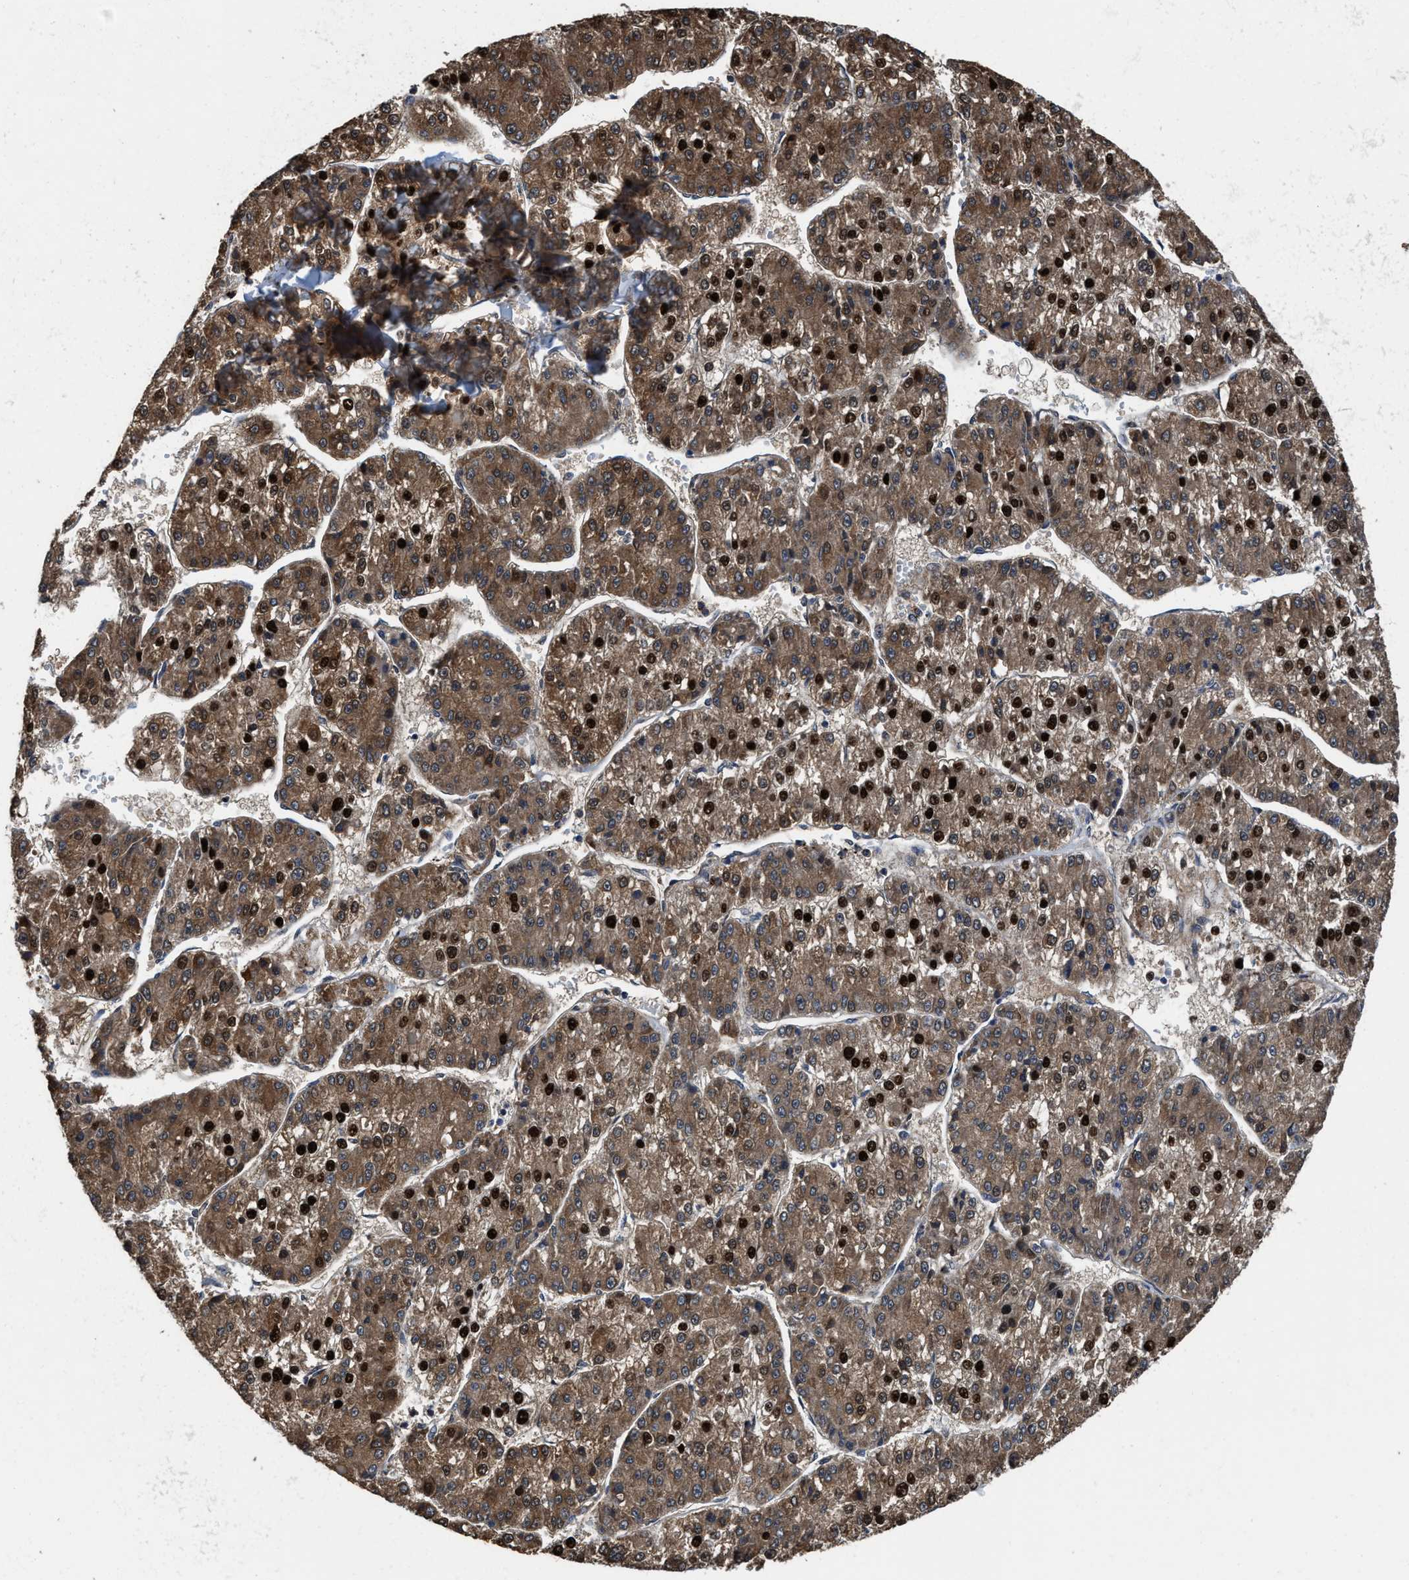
{"staining": {"intensity": "strong", "quantity": ">75%", "location": "cytoplasmic/membranous,nuclear"}, "tissue": "liver cancer", "cell_type": "Tumor cells", "image_type": "cancer", "snomed": [{"axis": "morphology", "description": "Carcinoma, Hepatocellular, NOS"}, {"axis": "topography", "description": "Liver"}], "caption": "An IHC histopathology image of neoplastic tissue is shown. Protein staining in brown highlights strong cytoplasmic/membranous and nuclear positivity in liver hepatocellular carcinoma within tumor cells.", "gene": "ZNF20", "patient": {"sex": "female", "age": 73}}